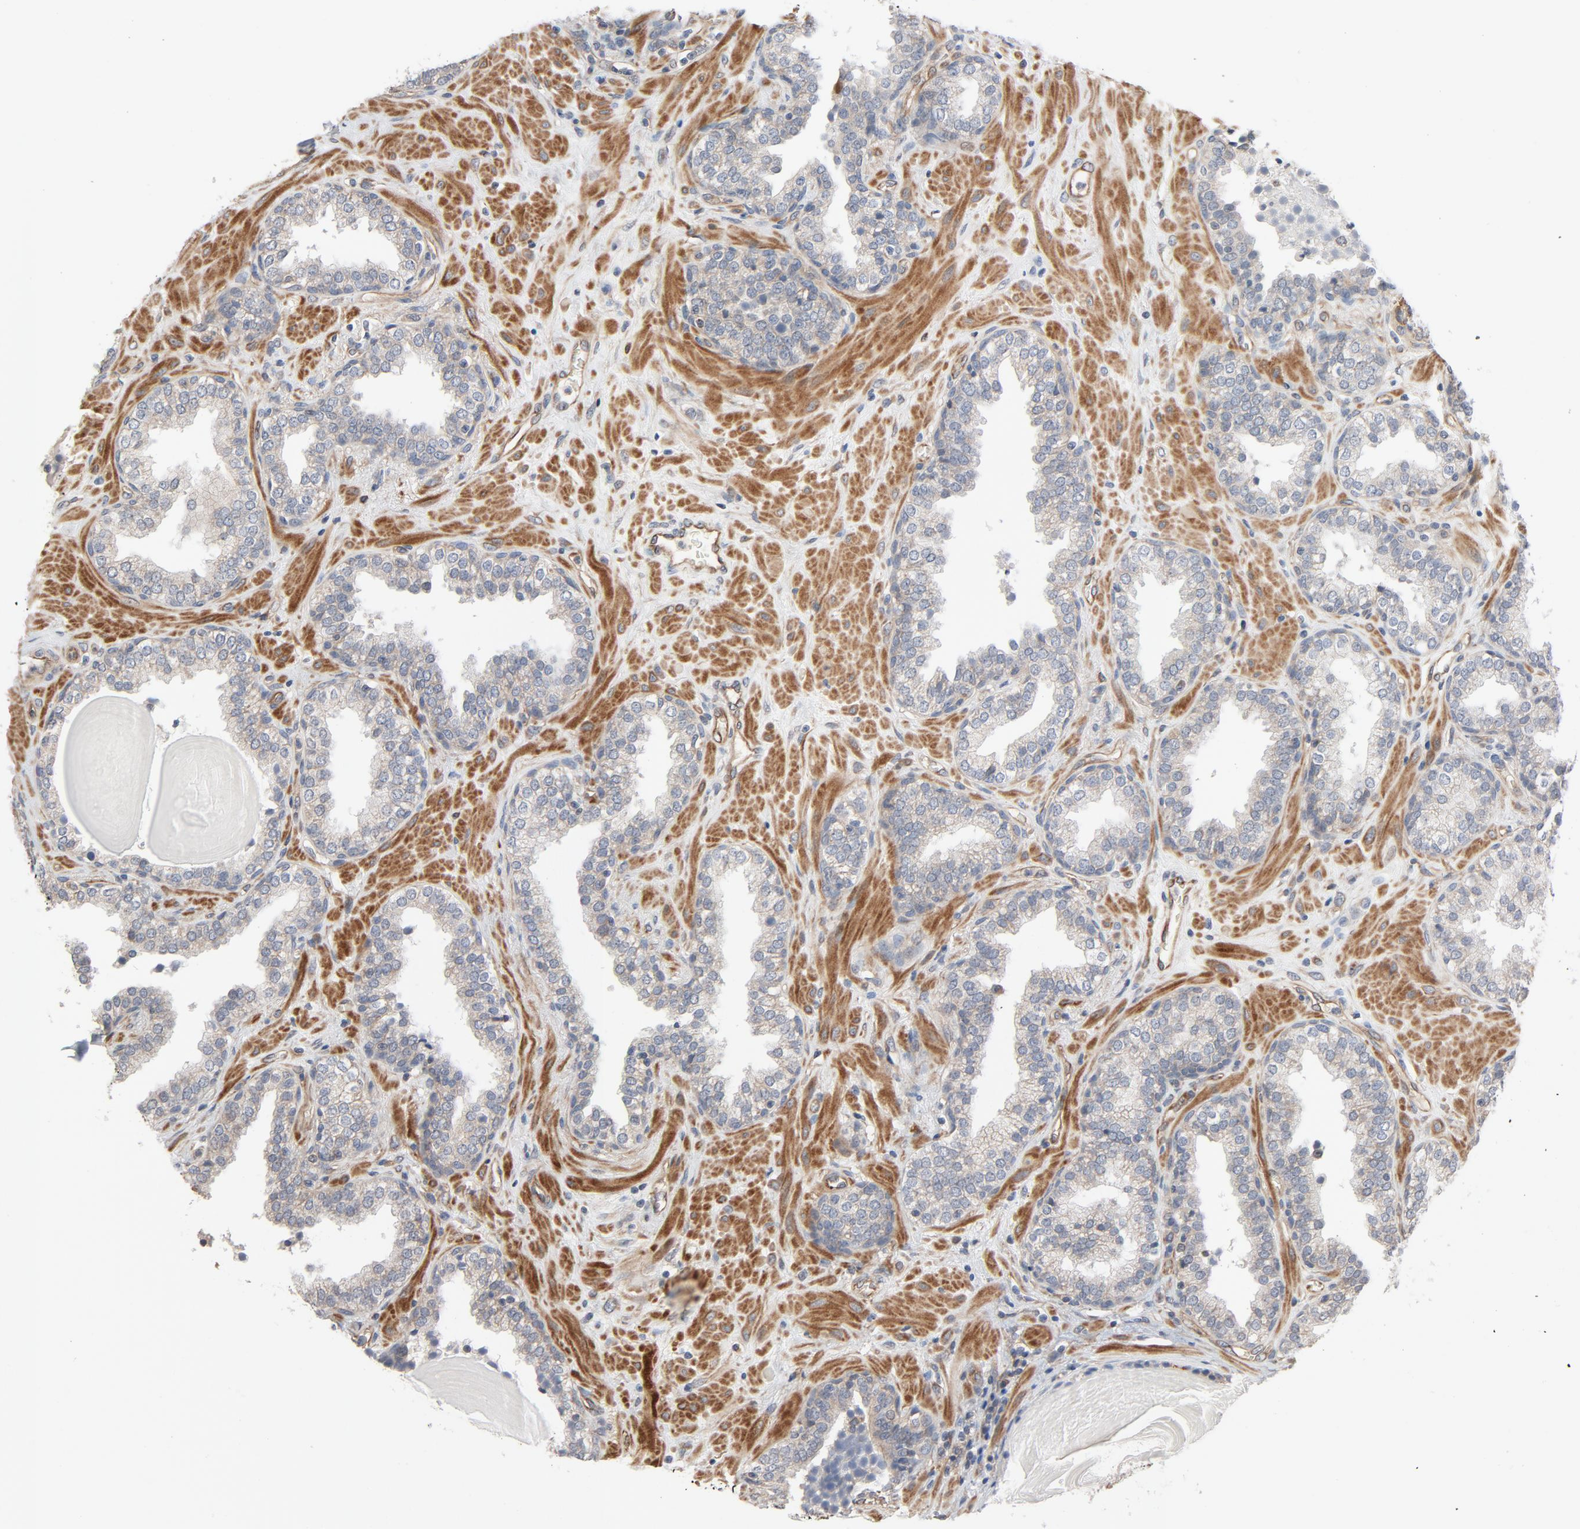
{"staining": {"intensity": "weak", "quantity": "25%-75%", "location": "cytoplasmic/membranous"}, "tissue": "prostate", "cell_type": "Glandular cells", "image_type": "normal", "snomed": [{"axis": "morphology", "description": "Normal tissue, NOS"}, {"axis": "topography", "description": "Prostate"}], "caption": "An image showing weak cytoplasmic/membranous expression in about 25%-75% of glandular cells in benign prostate, as visualized by brown immunohistochemical staining.", "gene": "TRIOBP", "patient": {"sex": "male", "age": 51}}